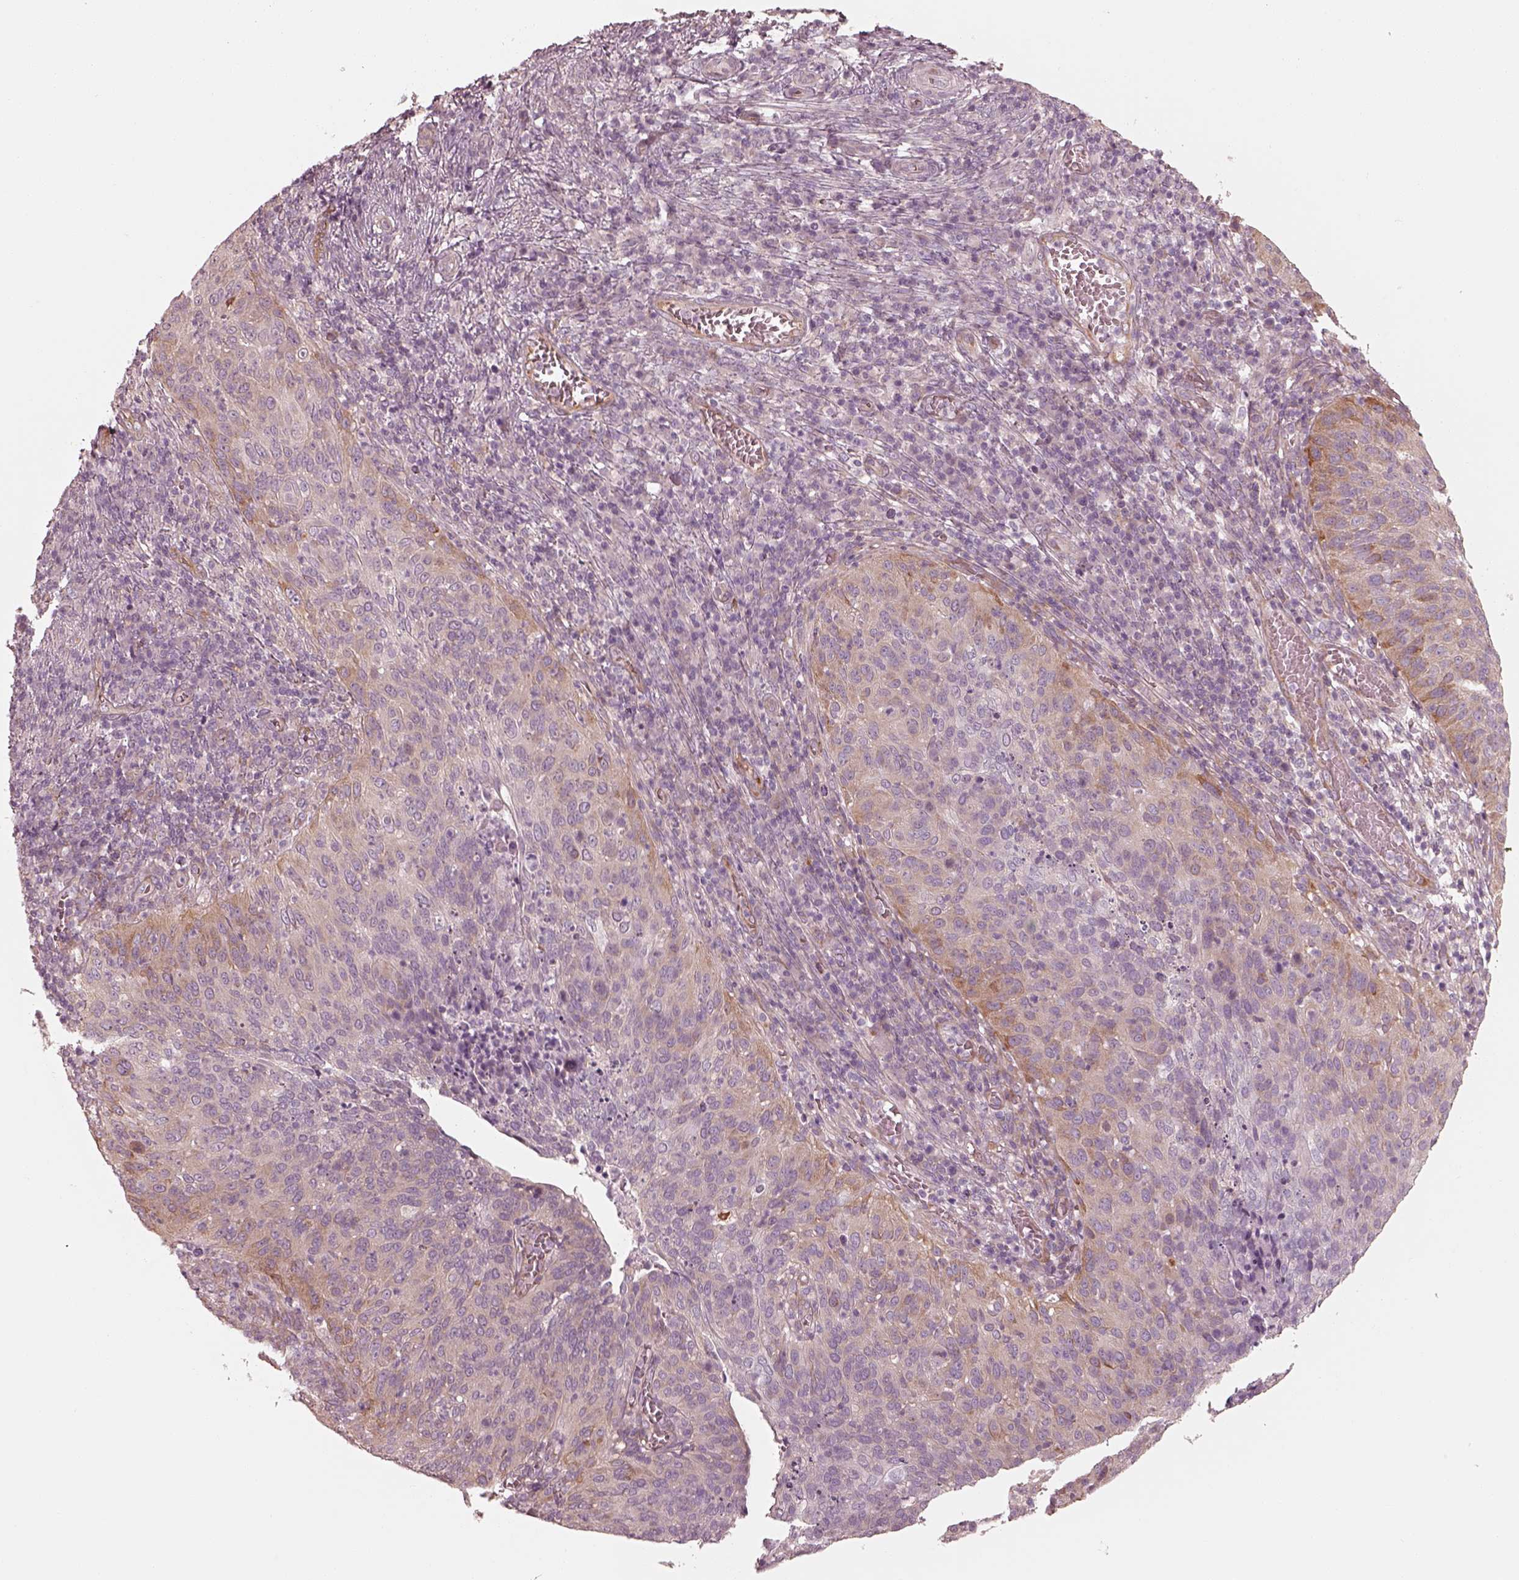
{"staining": {"intensity": "weak", "quantity": "<25%", "location": "cytoplasmic/membranous"}, "tissue": "cervical cancer", "cell_type": "Tumor cells", "image_type": "cancer", "snomed": [{"axis": "morphology", "description": "Squamous cell carcinoma, NOS"}, {"axis": "topography", "description": "Cervix"}], "caption": "High magnification brightfield microscopy of cervical cancer (squamous cell carcinoma) stained with DAB (brown) and counterstained with hematoxylin (blue): tumor cells show no significant positivity.", "gene": "RAB3C", "patient": {"sex": "female", "age": 39}}